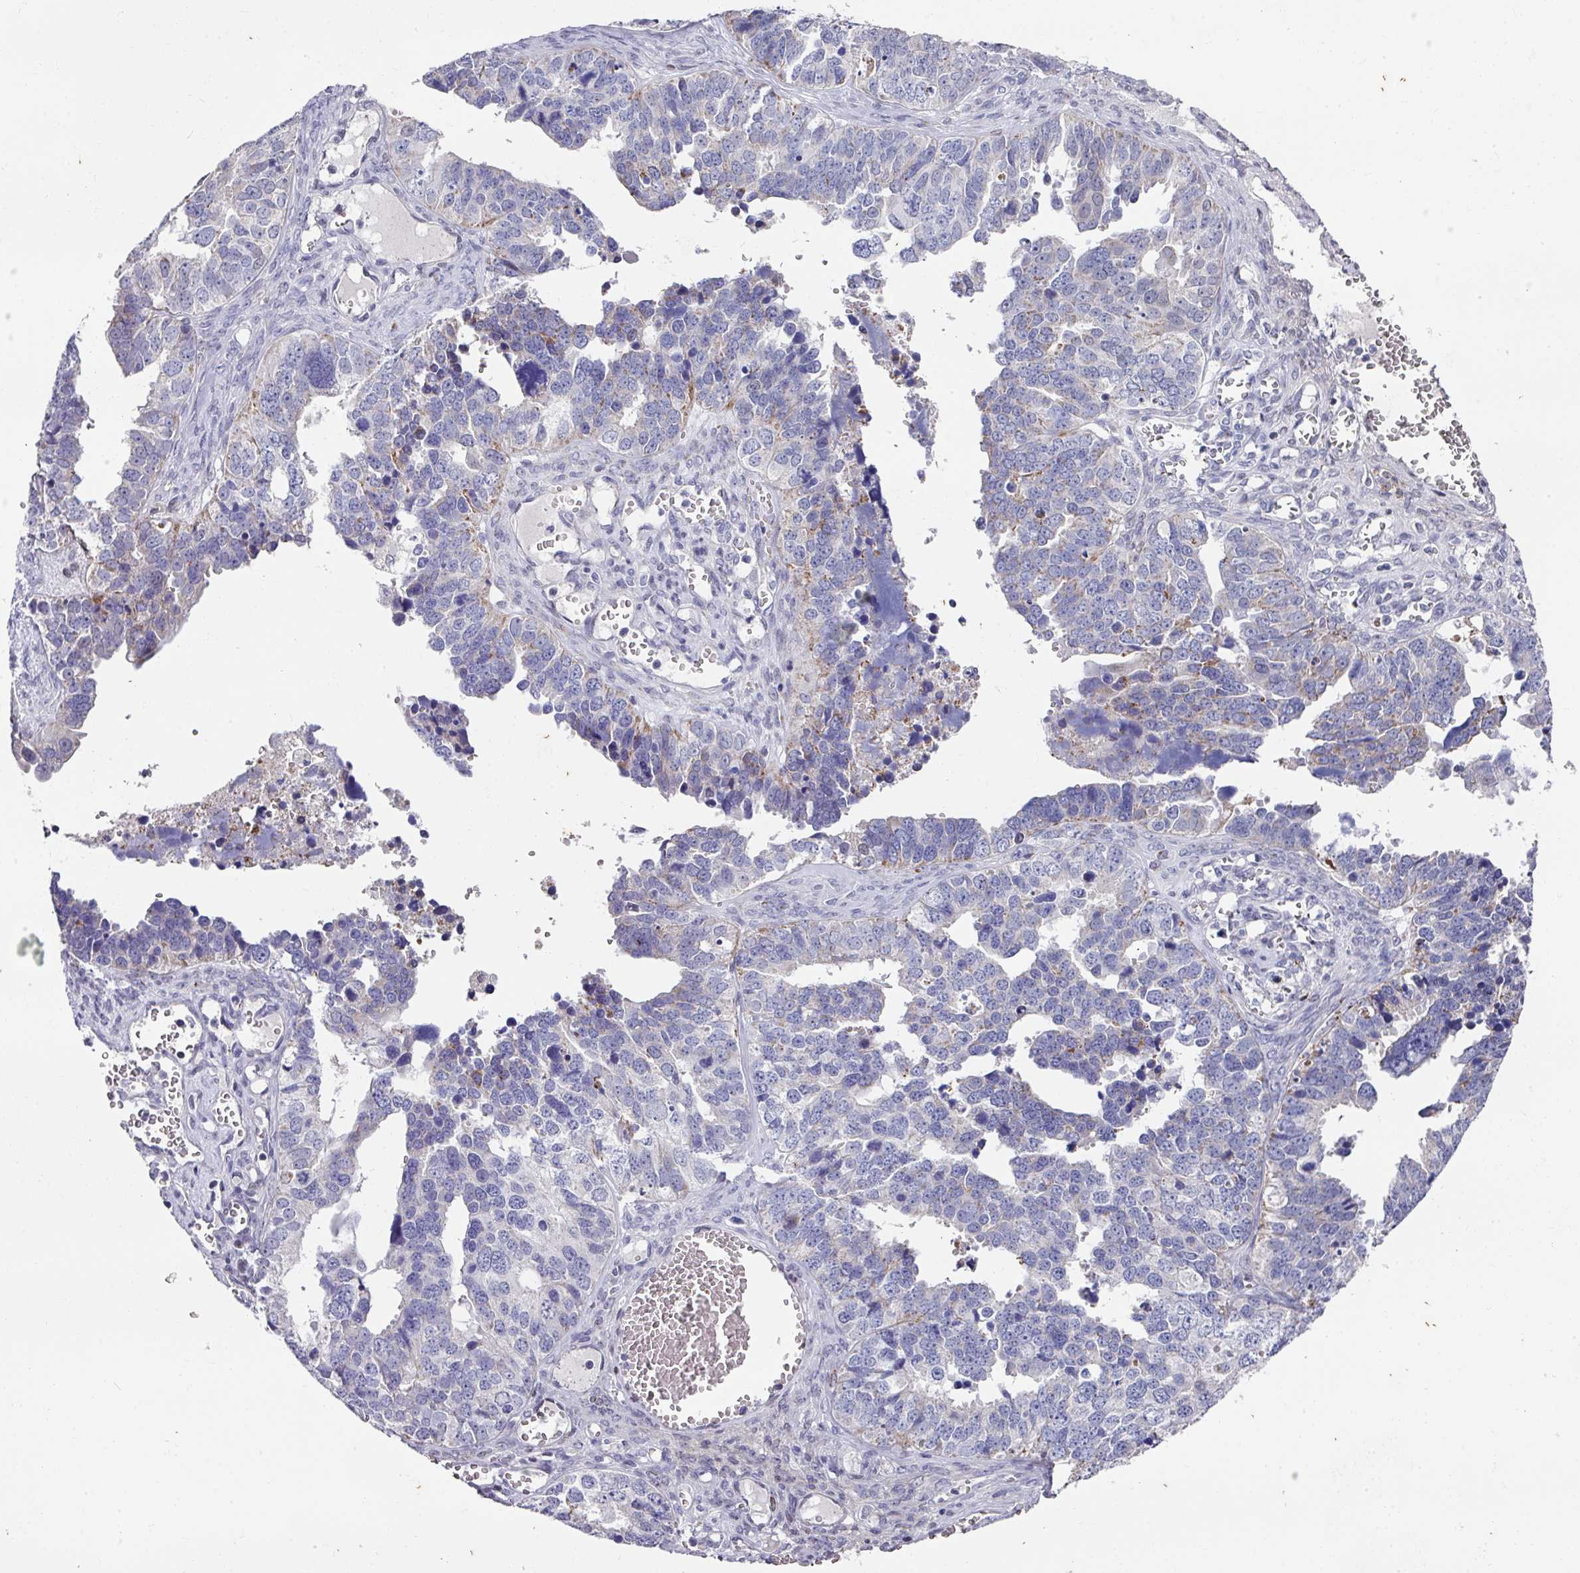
{"staining": {"intensity": "weak", "quantity": "<25%", "location": "cytoplasmic/membranous"}, "tissue": "ovarian cancer", "cell_type": "Tumor cells", "image_type": "cancer", "snomed": [{"axis": "morphology", "description": "Cystadenocarcinoma, serous, NOS"}, {"axis": "topography", "description": "Ovary"}], "caption": "The histopathology image reveals no significant staining in tumor cells of ovarian serous cystadenocarcinoma. (DAB (3,3'-diaminobenzidine) immunohistochemistry, high magnification).", "gene": "CBX7", "patient": {"sex": "female", "age": 76}}